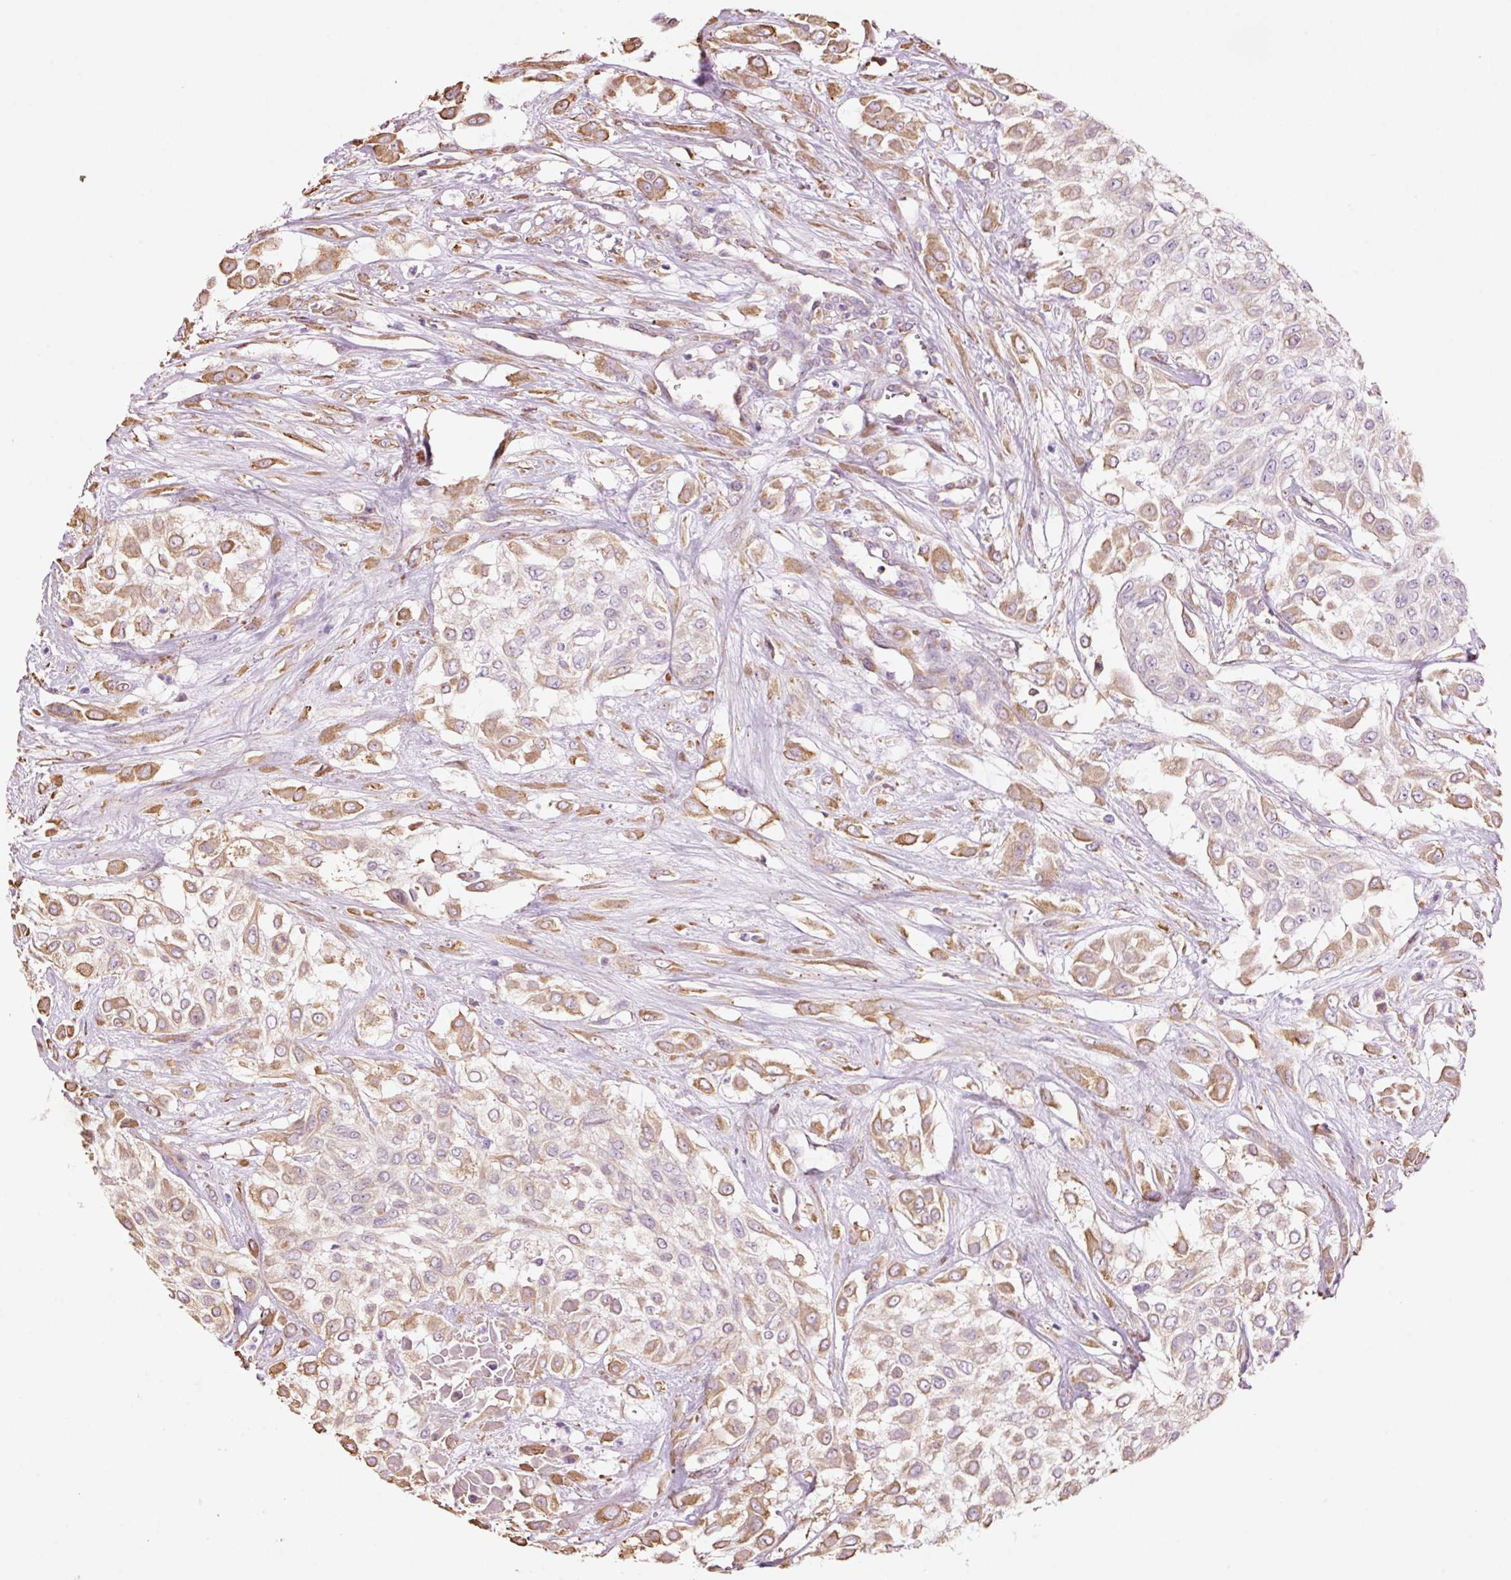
{"staining": {"intensity": "moderate", "quantity": ">75%", "location": "cytoplasmic/membranous"}, "tissue": "urothelial cancer", "cell_type": "Tumor cells", "image_type": "cancer", "snomed": [{"axis": "morphology", "description": "Urothelial carcinoma, High grade"}, {"axis": "topography", "description": "Urinary bladder"}], "caption": "Urothelial cancer stained with immunohistochemistry shows moderate cytoplasmic/membranous expression in about >75% of tumor cells. The staining is performed using DAB (3,3'-diaminobenzidine) brown chromogen to label protein expression. The nuclei are counter-stained blue using hematoxylin.", "gene": "GCG", "patient": {"sex": "male", "age": 57}}